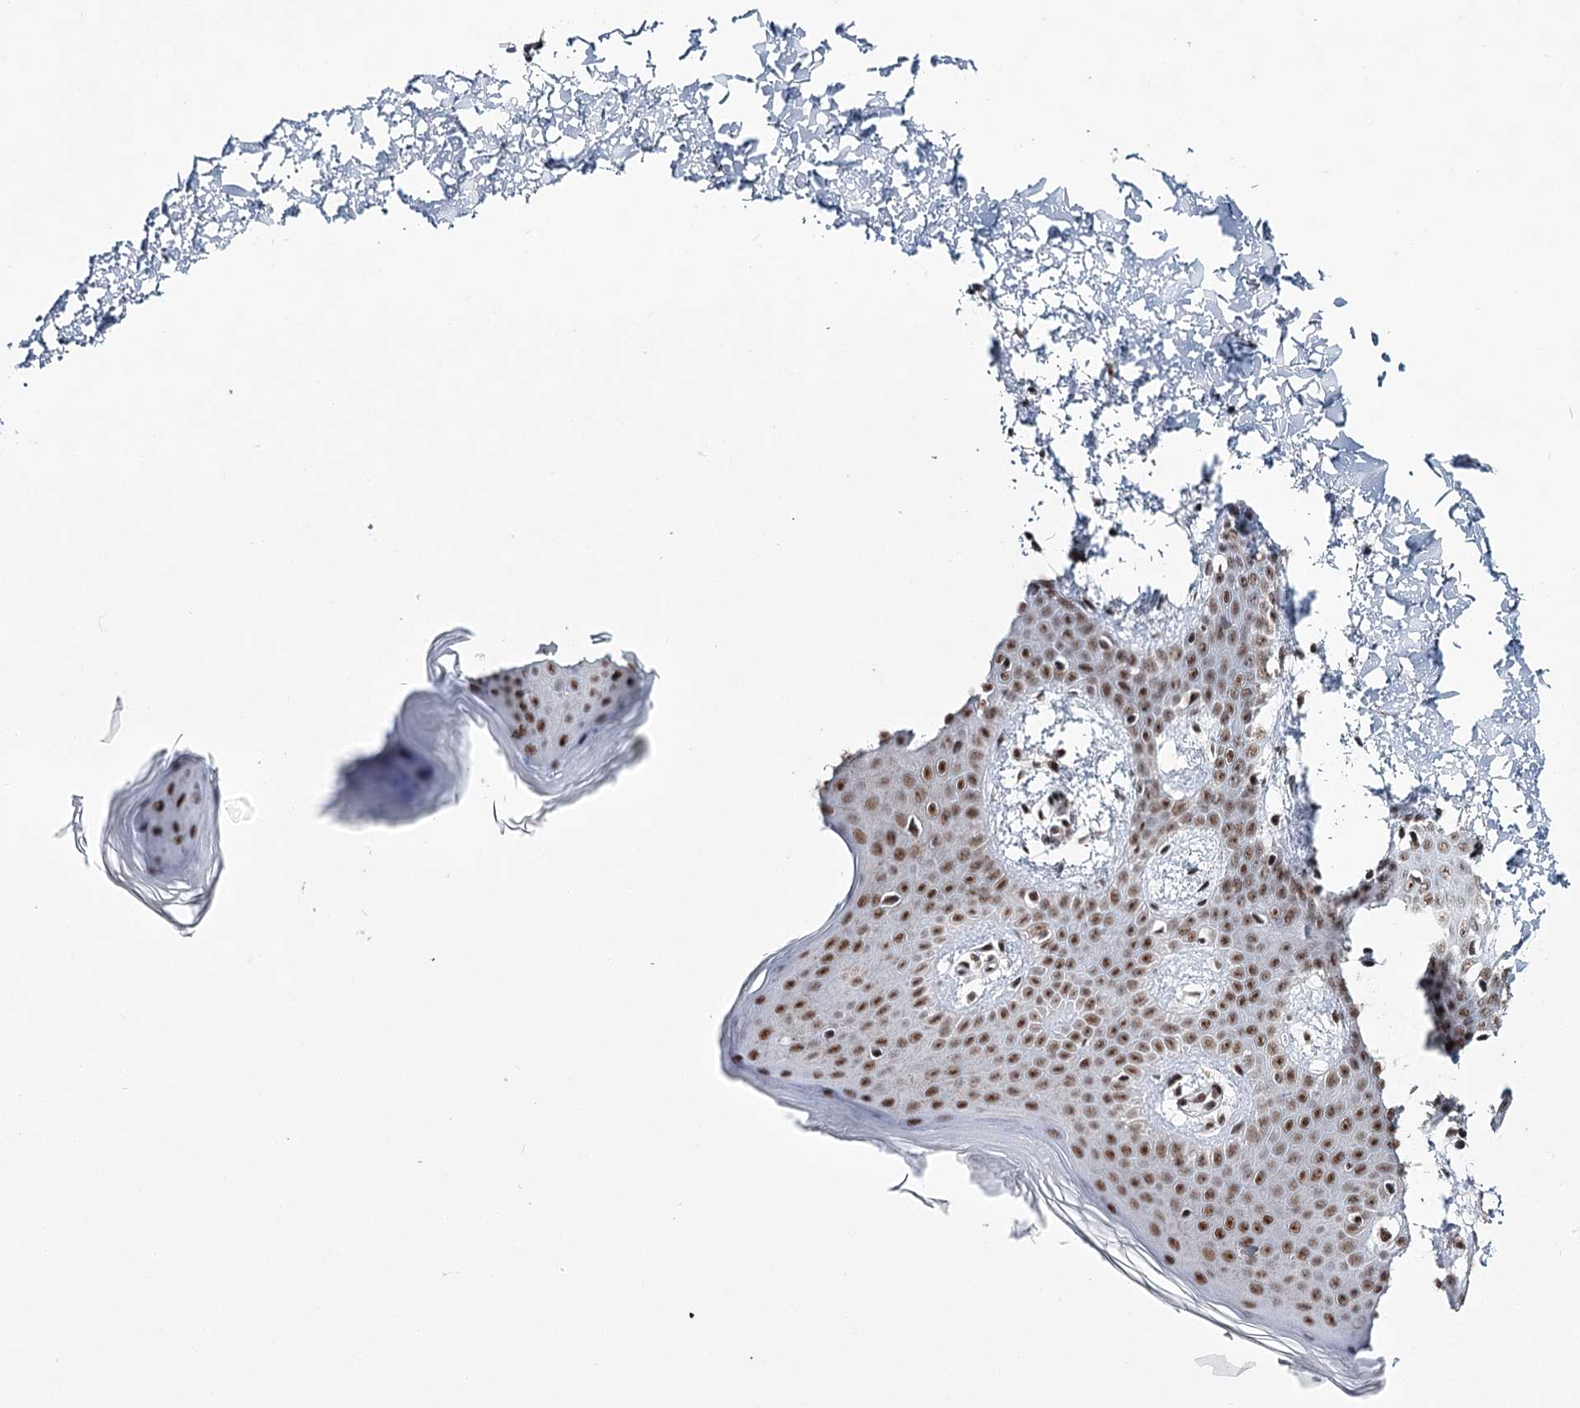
{"staining": {"intensity": "strong", "quantity": ">75%", "location": "nuclear"}, "tissue": "skin", "cell_type": "Fibroblasts", "image_type": "normal", "snomed": [{"axis": "morphology", "description": "Normal tissue, NOS"}, {"axis": "topography", "description": "Skin"}], "caption": "Immunohistochemistry (IHC) image of unremarkable human skin stained for a protein (brown), which shows high levels of strong nuclear expression in about >75% of fibroblasts.", "gene": "SCAF8", "patient": {"sex": "male", "age": 36}}